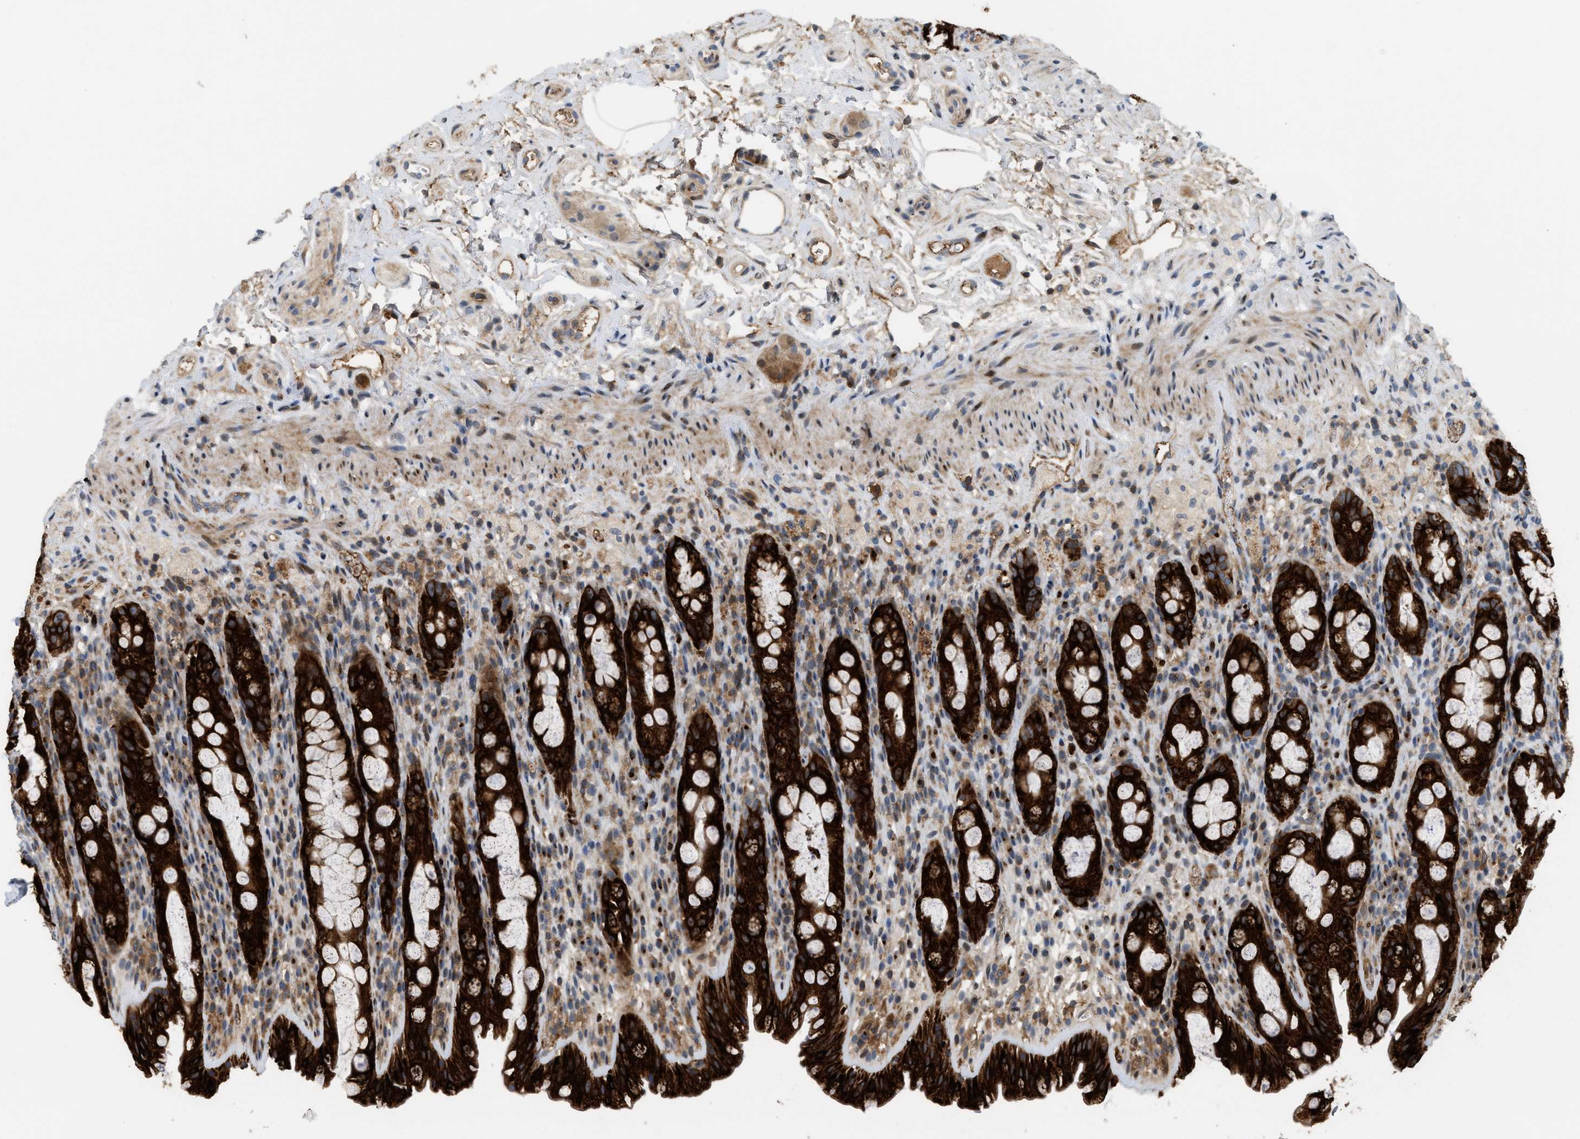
{"staining": {"intensity": "strong", "quantity": ">75%", "location": "cytoplasmic/membranous"}, "tissue": "rectum", "cell_type": "Glandular cells", "image_type": "normal", "snomed": [{"axis": "morphology", "description": "Normal tissue, NOS"}, {"axis": "topography", "description": "Rectum"}], "caption": "Rectum stained for a protein (brown) exhibits strong cytoplasmic/membranous positive positivity in approximately >75% of glandular cells.", "gene": "DIPK1A", "patient": {"sex": "male", "age": 44}}